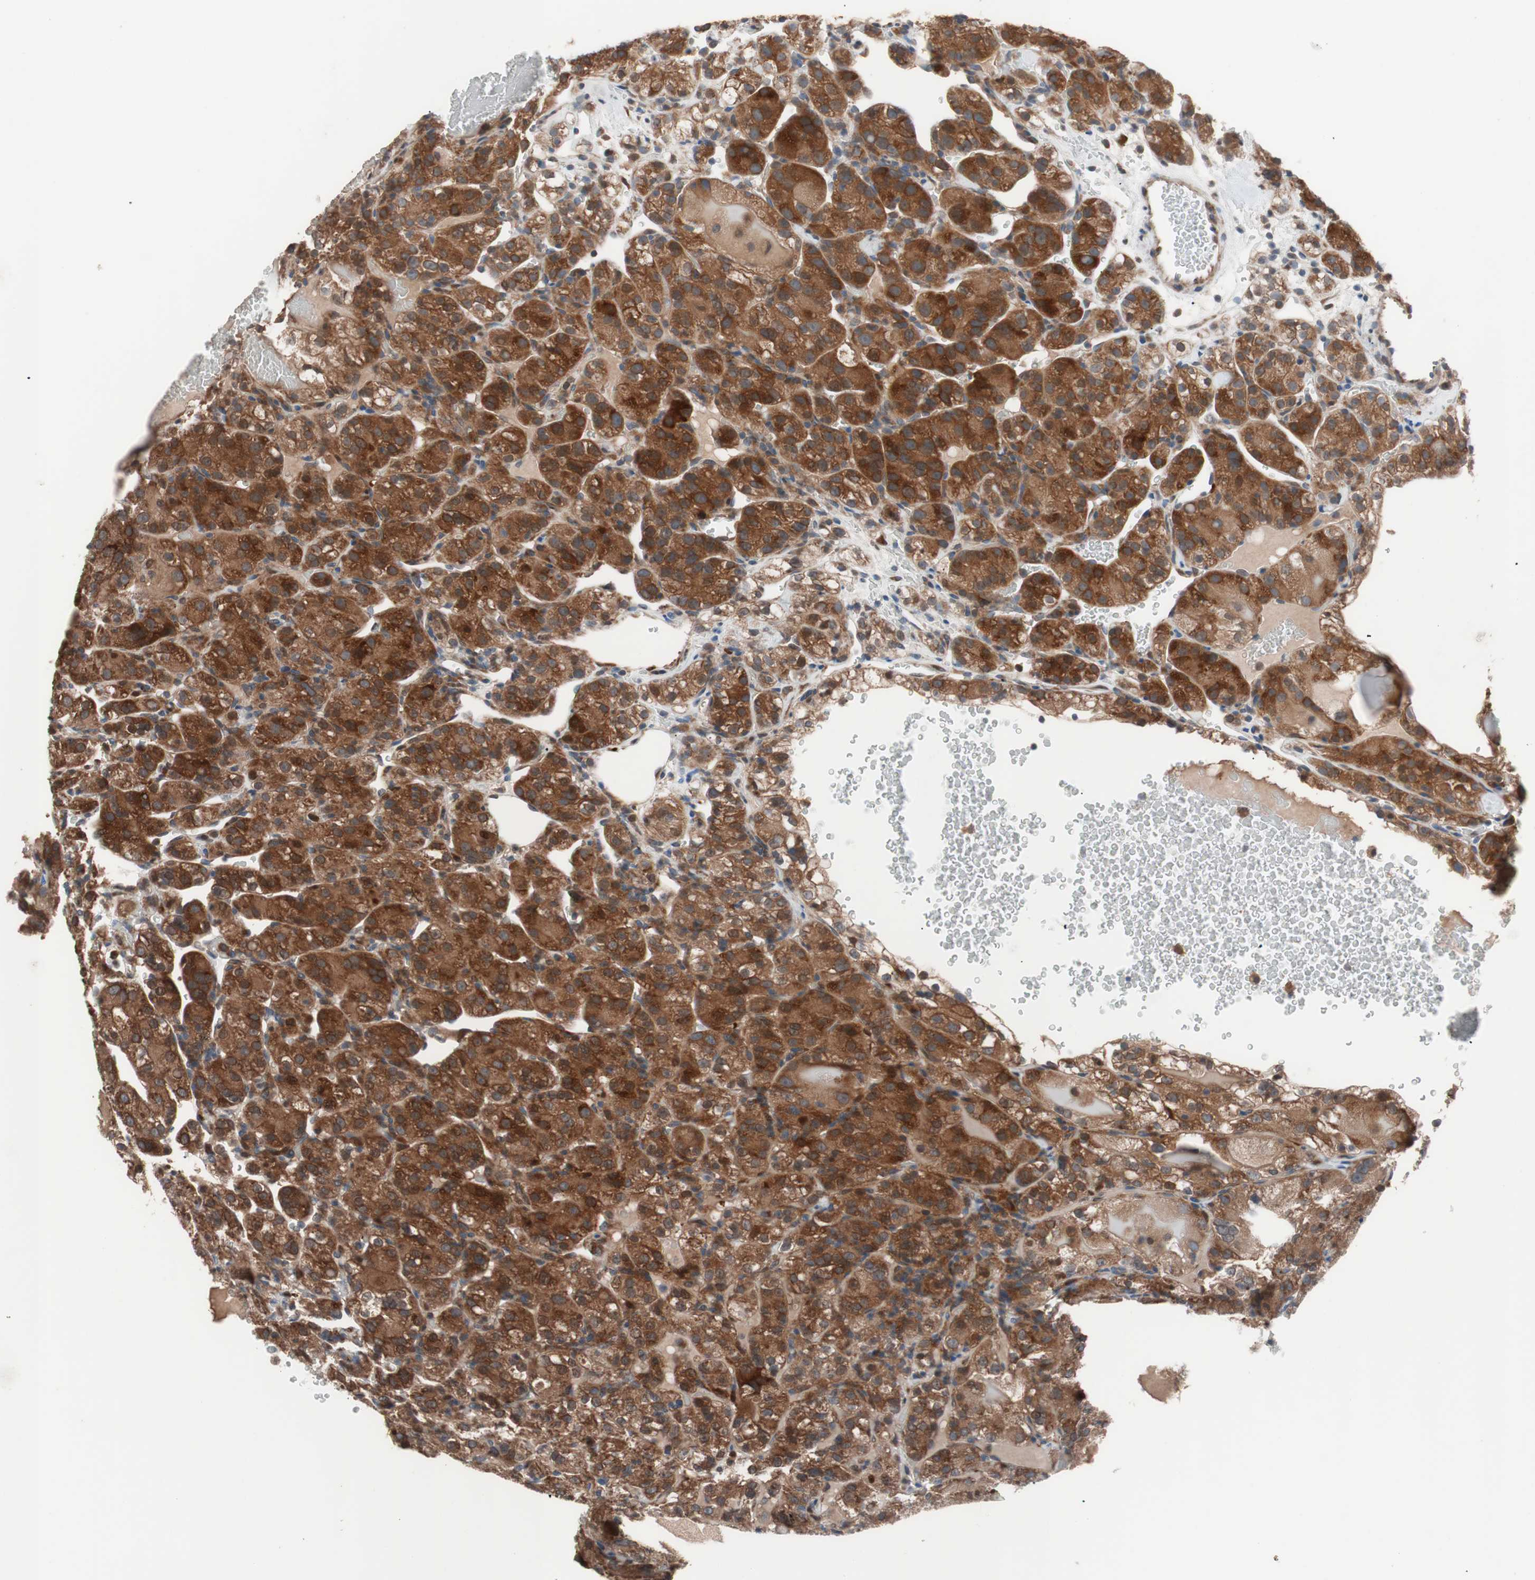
{"staining": {"intensity": "strong", "quantity": ">75%", "location": "cytoplasmic/membranous"}, "tissue": "renal cancer", "cell_type": "Tumor cells", "image_type": "cancer", "snomed": [{"axis": "morphology", "description": "Normal tissue, NOS"}, {"axis": "morphology", "description": "Adenocarcinoma, NOS"}, {"axis": "topography", "description": "Kidney"}], "caption": "The photomicrograph shows staining of renal adenocarcinoma, revealing strong cytoplasmic/membranous protein expression (brown color) within tumor cells.", "gene": "FAAH", "patient": {"sex": "male", "age": 61}}